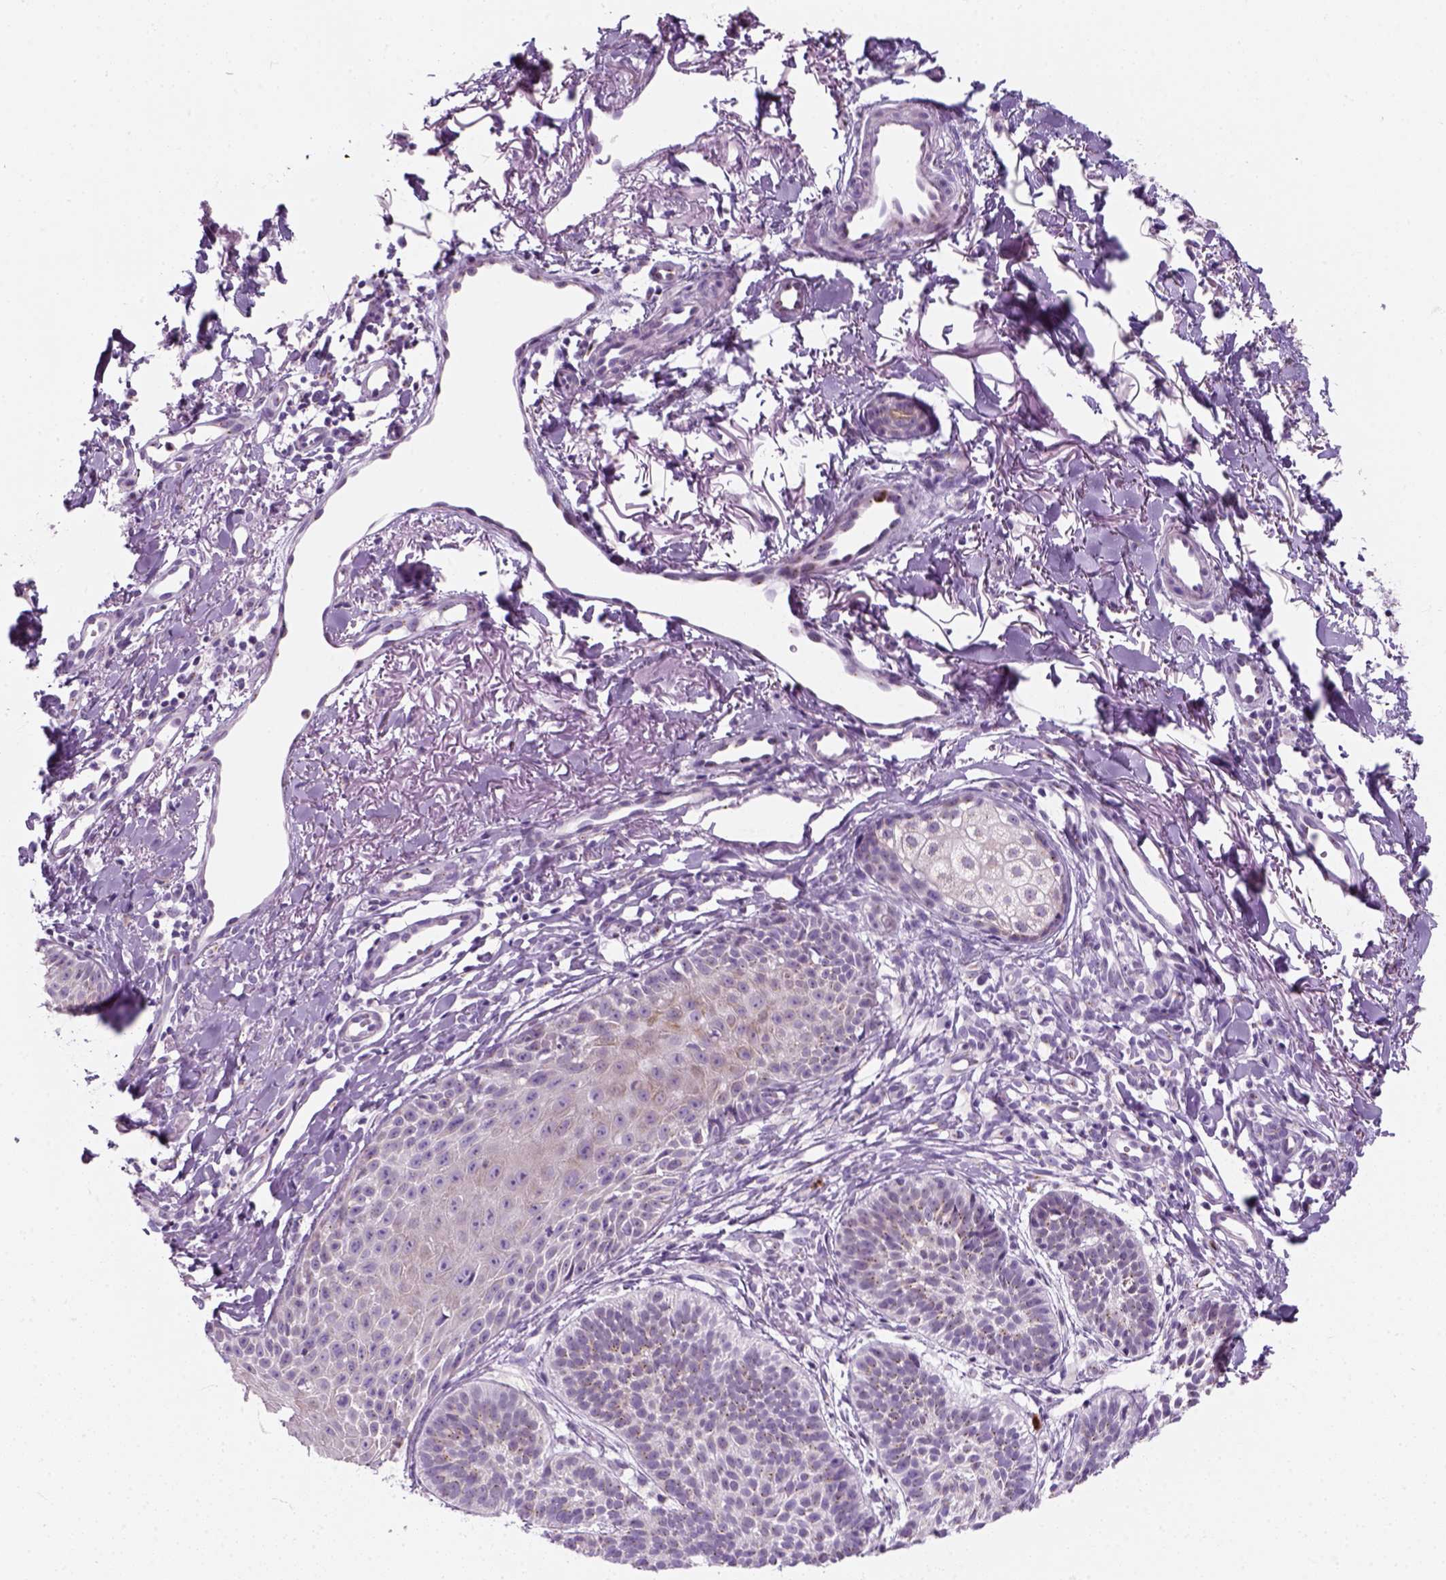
{"staining": {"intensity": "negative", "quantity": "none", "location": "none"}, "tissue": "skin cancer", "cell_type": "Tumor cells", "image_type": "cancer", "snomed": [{"axis": "morphology", "description": "Basal cell carcinoma"}, {"axis": "topography", "description": "Skin"}], "caption": "High magnification brightfield microscopy of skin cancer (basal cell carcinoma) stained with DAB (3,3'-diaminobenzidine) (brown) and counterstained with hematoxylin (blue): tumor cells show no significant positivity.", "gene": "IL4", "patient": {"sex": "male", "age": 72}}